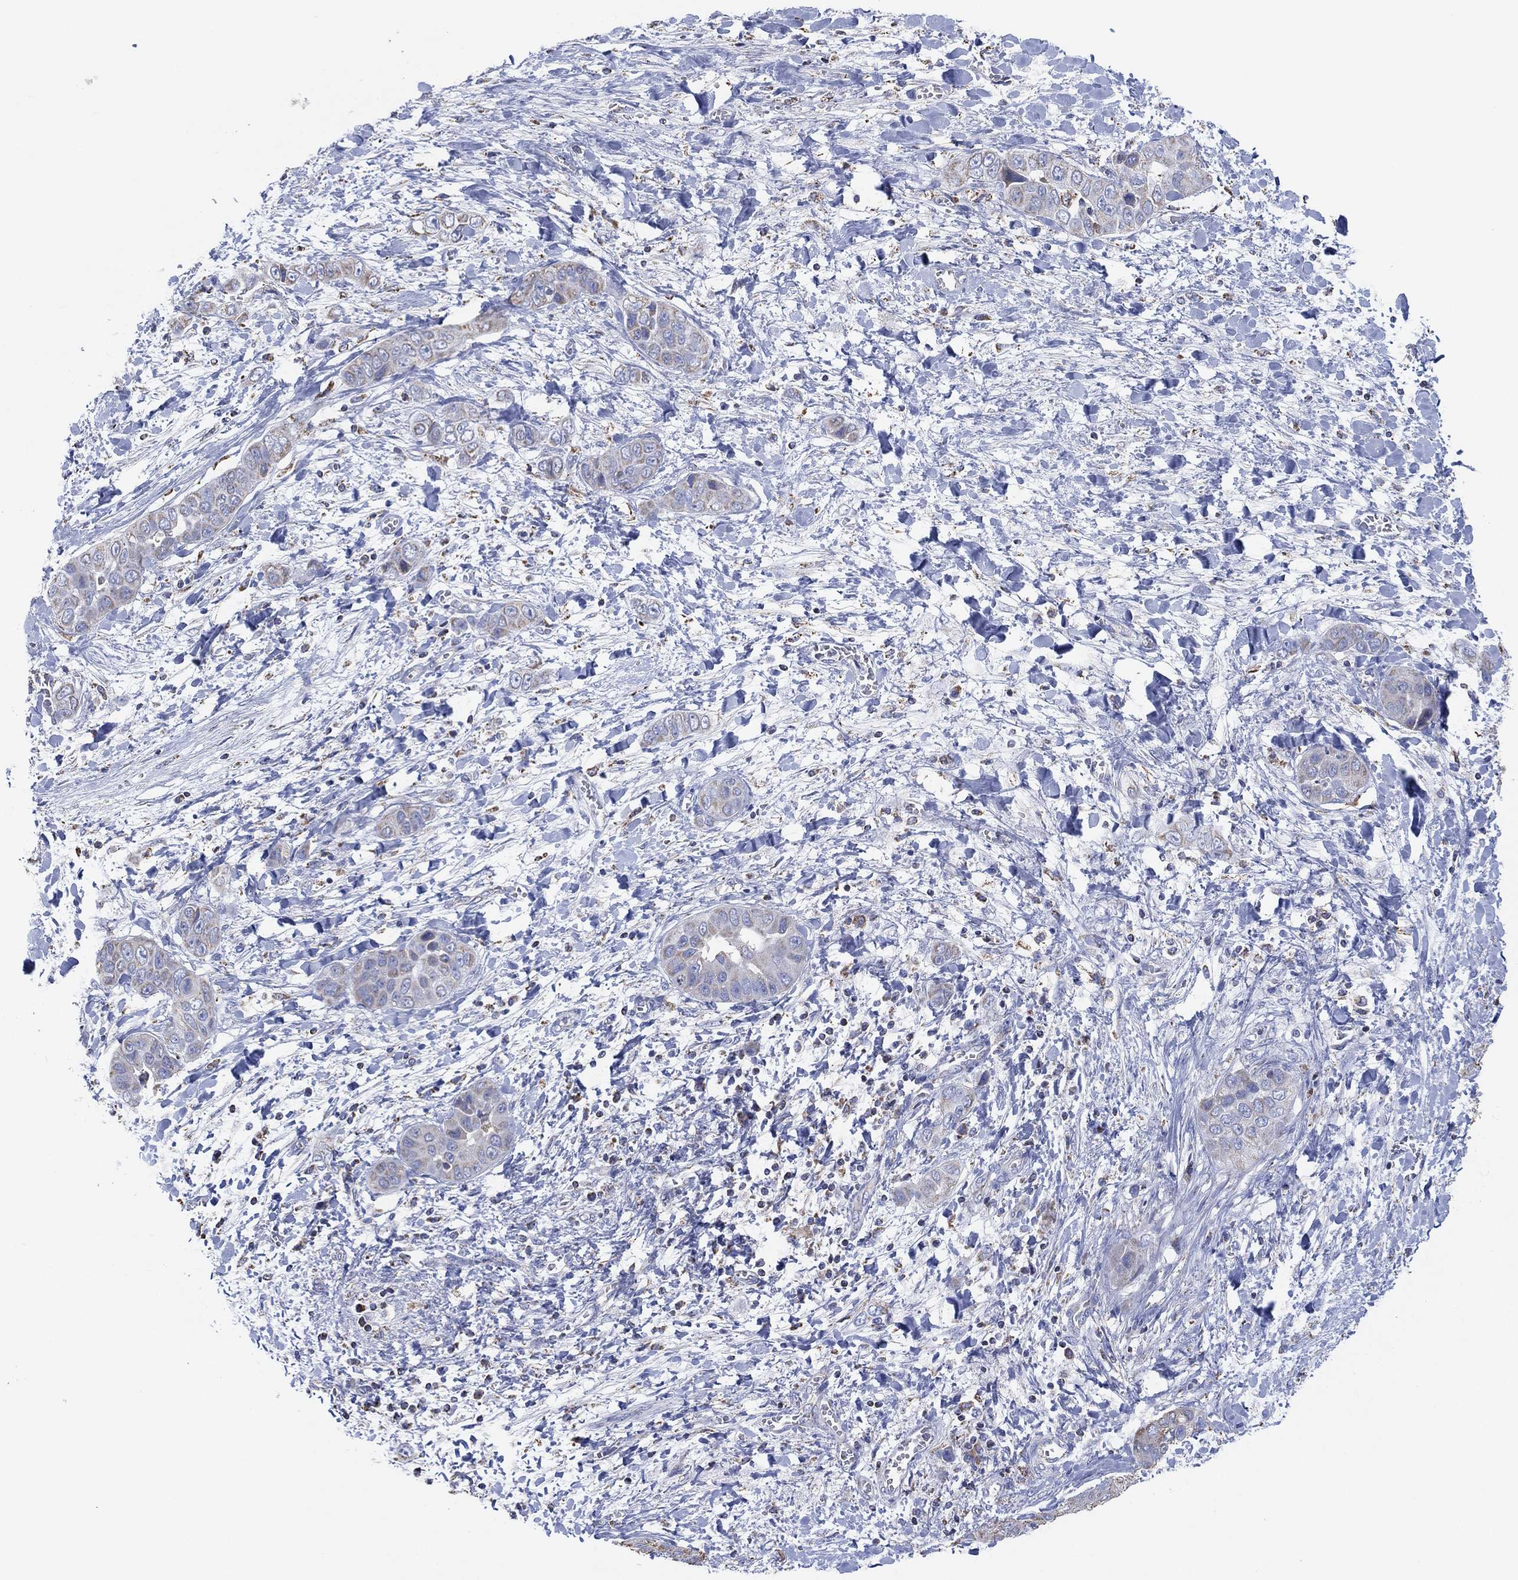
{"staining": {"intensity": "negative", "quantity": "none", "location": "none"}, "tissue": "liver cancer", "cell_type": "Tumor cells", "image_type": "cancer", "snomed": [{"axis": "morphology", "description": "Cholangiocarcinoma"}, {"axis": "topography", "description": "Liver"}], "caption": "Protein analysis of liver cholangiocarcinoma demonstrates no significant expression in tumor cells. (DAB immunohistochemistry (IHC) with hematoxylin counter stain).", "gene": "CFTR", "patient": {"sex": "female", "age": 52}}